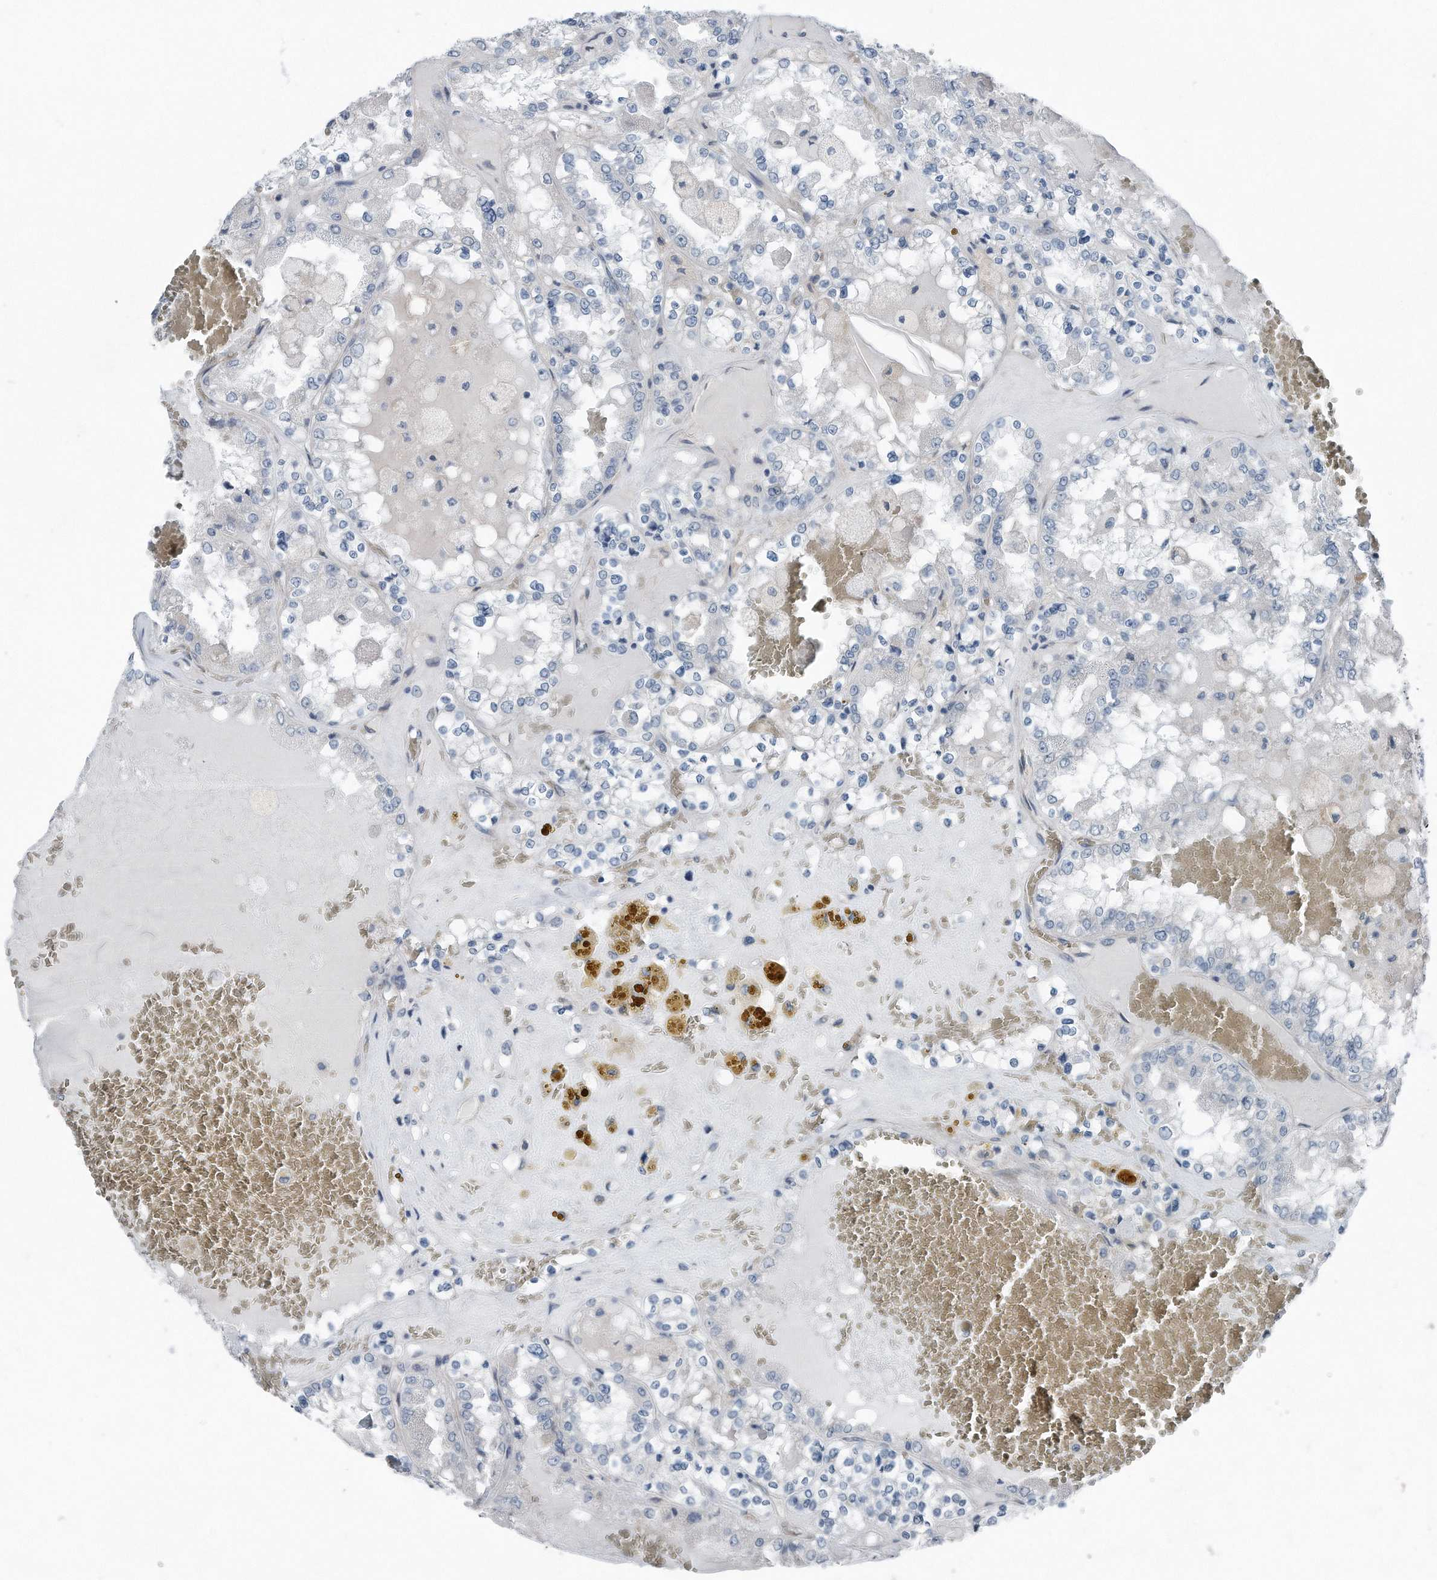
{"staining": {"intensity": "negative", "quantity": "none", "location": "none"}, "tissue": "renal cancer", "cell_type": "Tumor cells", "image_type": "cancer", "snomed": [{"axis": "morphology", "description": "Adenocarcinoma, NOS"}, {"axis": "topography", "description": "Kidney"}], "caption": "Micrograph shows no significant protein expression in tumor cells of renal cancer.", "gene": "YRDC", "patient": {"sex": "female", "age": 56}}